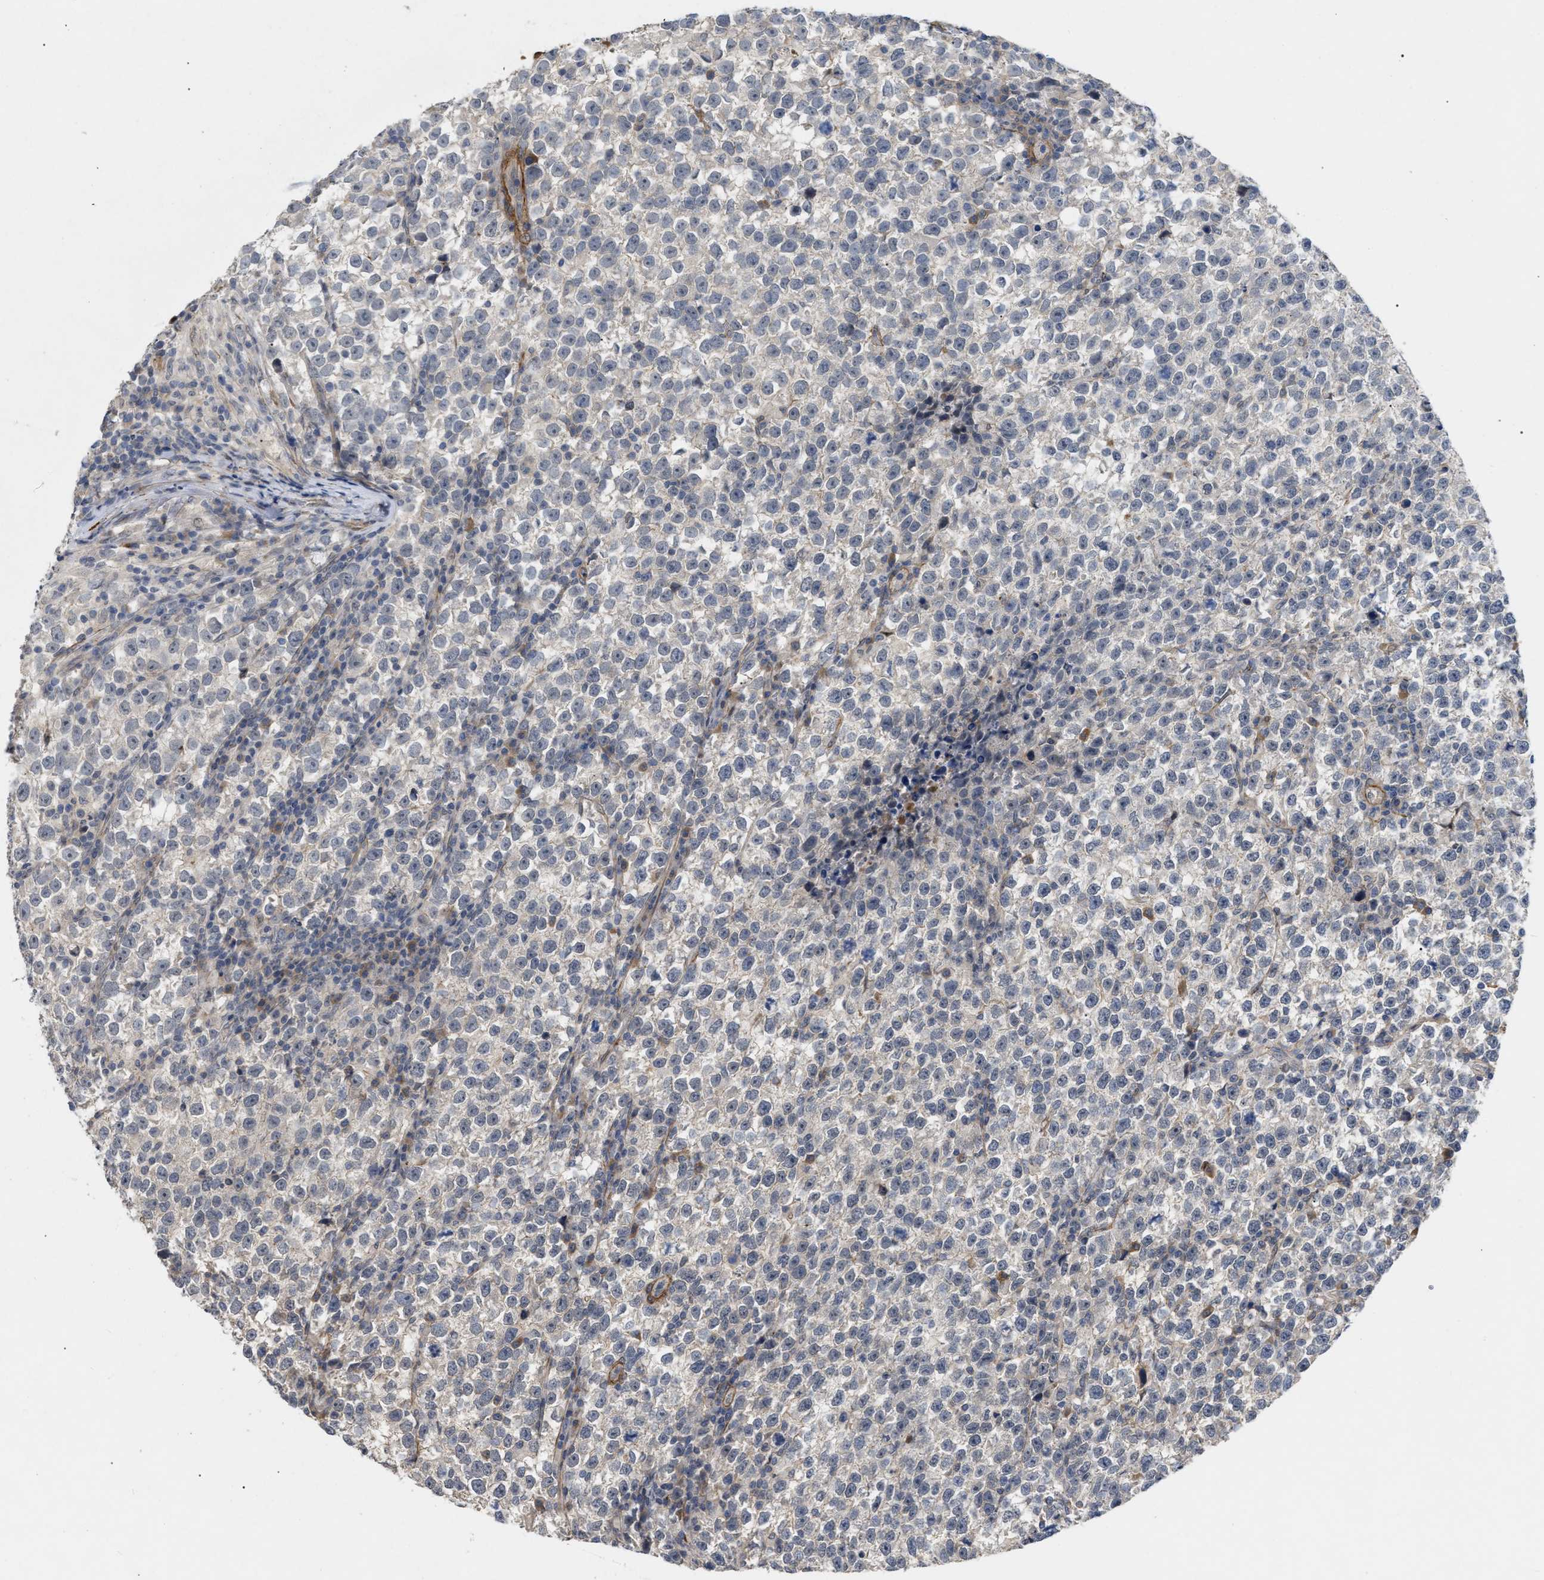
{"staining": {"intensity": "negative", "quantity": "none", "location": "none"}, "tissue": "testis cancer", "cell_type": "Tumor cells", "image_type": "cancer", "snomed": [{"axis": "morphology", "description": "Normal tissue, NOS"}, {"axis": "morphology", "description": "Seminoma, NOS"}, {"axis": "topography", "description": "Testis"}], "caption": "Tumor cells show no significant protein expression in testis cancer (seminoma).", "gene": "ST6GALNAC6", "patient": {"sex": "male", "age": 43}}